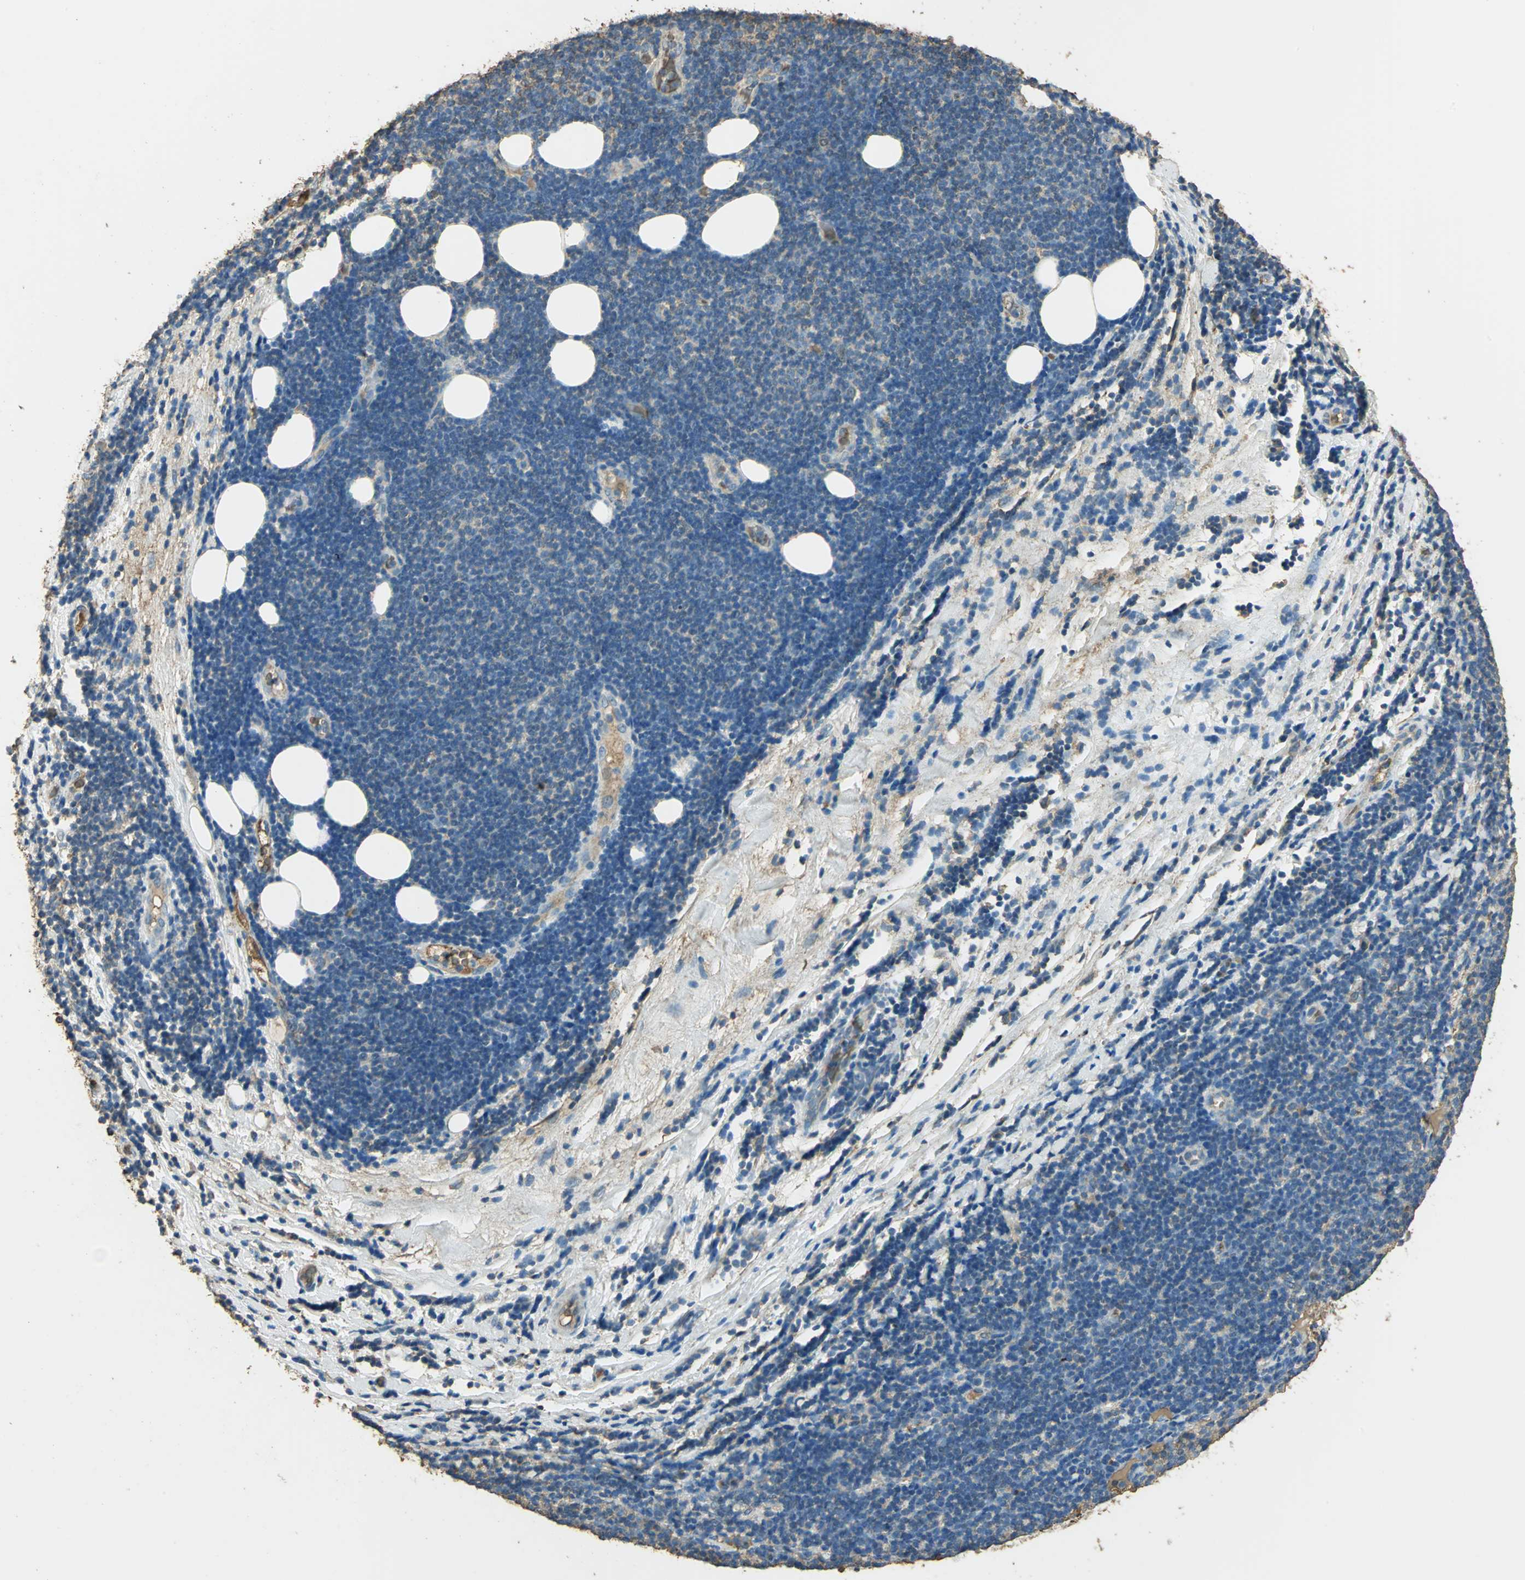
{"staining": {"intensity": "weak", "quantity": "<25%", "location": "cytoplasmic/membranous"}, "tissue": "lymphoma", "cell_type": "Tumor cells", "image_type": "cancer", "snomed": [{"axis": "morphology", "description": "Malignant lymphoma, non-Hodgkin's type, Low grade"}, {"axis": "topography", "description": "Lymph node"}], "caption": "Immunohistochemistry of human lymphoma demonstrates no staining in tumor cells. Brightfield microscopy of IHC stained with DAB (brown) and hematoxylin (blue), captured at high magnification.", "gene": "TRAPPC2", "patient": {"sex": "male", "age": 83}}